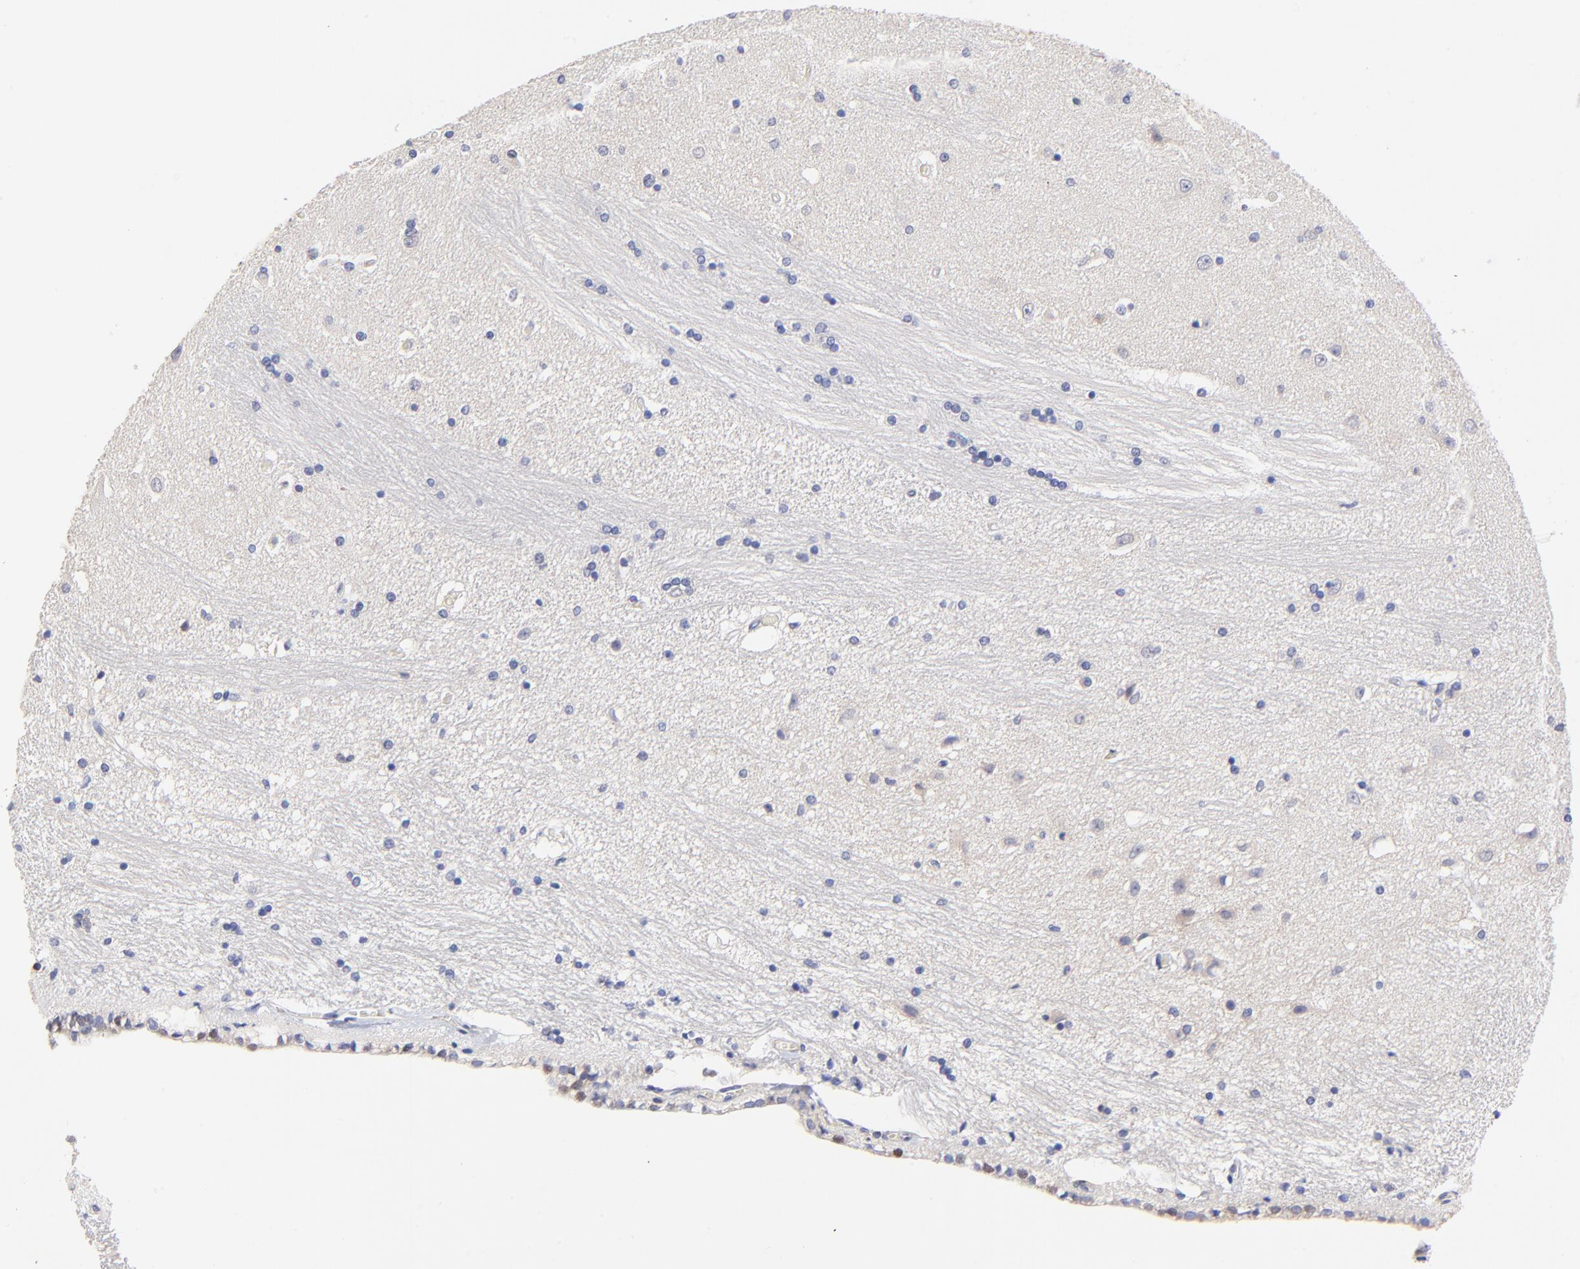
{"staining": {"intensity": "negative", "quantity": "none", "location": "none"}, "tissue": "hippocampus", "cell_type": "Glial cells", "image_type": "normal", "snomed": [{"axis": "morphology", "description": "Normal tissue, NOS"}, {"axis": "topography", "description": "Hippocampus"}], "caption": "An image of human hippocampus is negative for staining in glial cells. Nuclei are stained in blue.", "gene": "DCTPP1", "patient": {"sex": "female", "age": 54}}